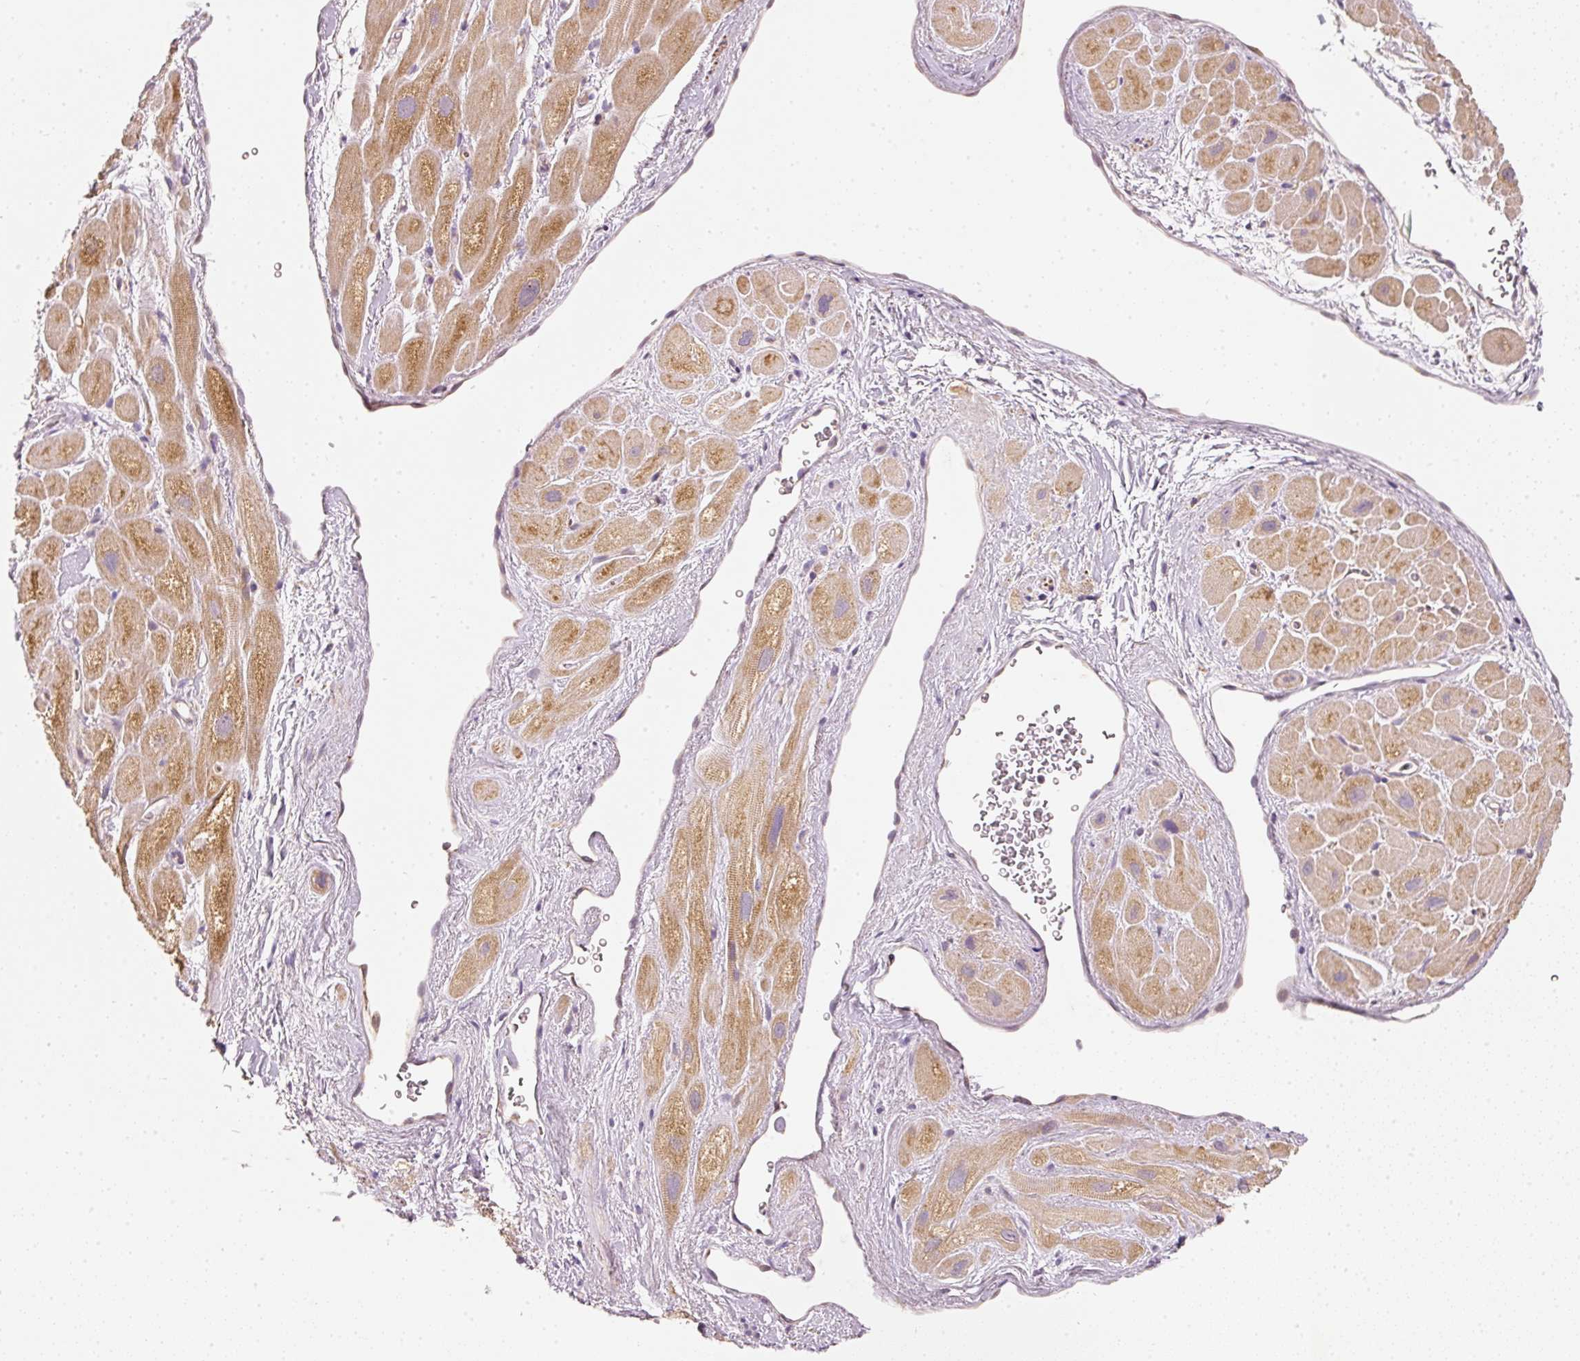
{"staining": {"intensity": "moderate", "quantity": ">75%", "location": "cytoplasmic/membranous"}, "tissue": "heart muscle", "cell_type": "Cardiomyocytes", "image_type": "normal", "snomed": [{"axis": "morphology", "description": "Normal tissue, NOS"}, {"axis": "topography", "description": "Heart"}], "caption": "About >75% of cardiomyocytes in normal heart muscle display moderate cytoplasmic/membranous protein positivity as visualized by brown immunohistochemical staining.", "gene": "RGL2", "patient": {"sex": "male", "age": 49}}